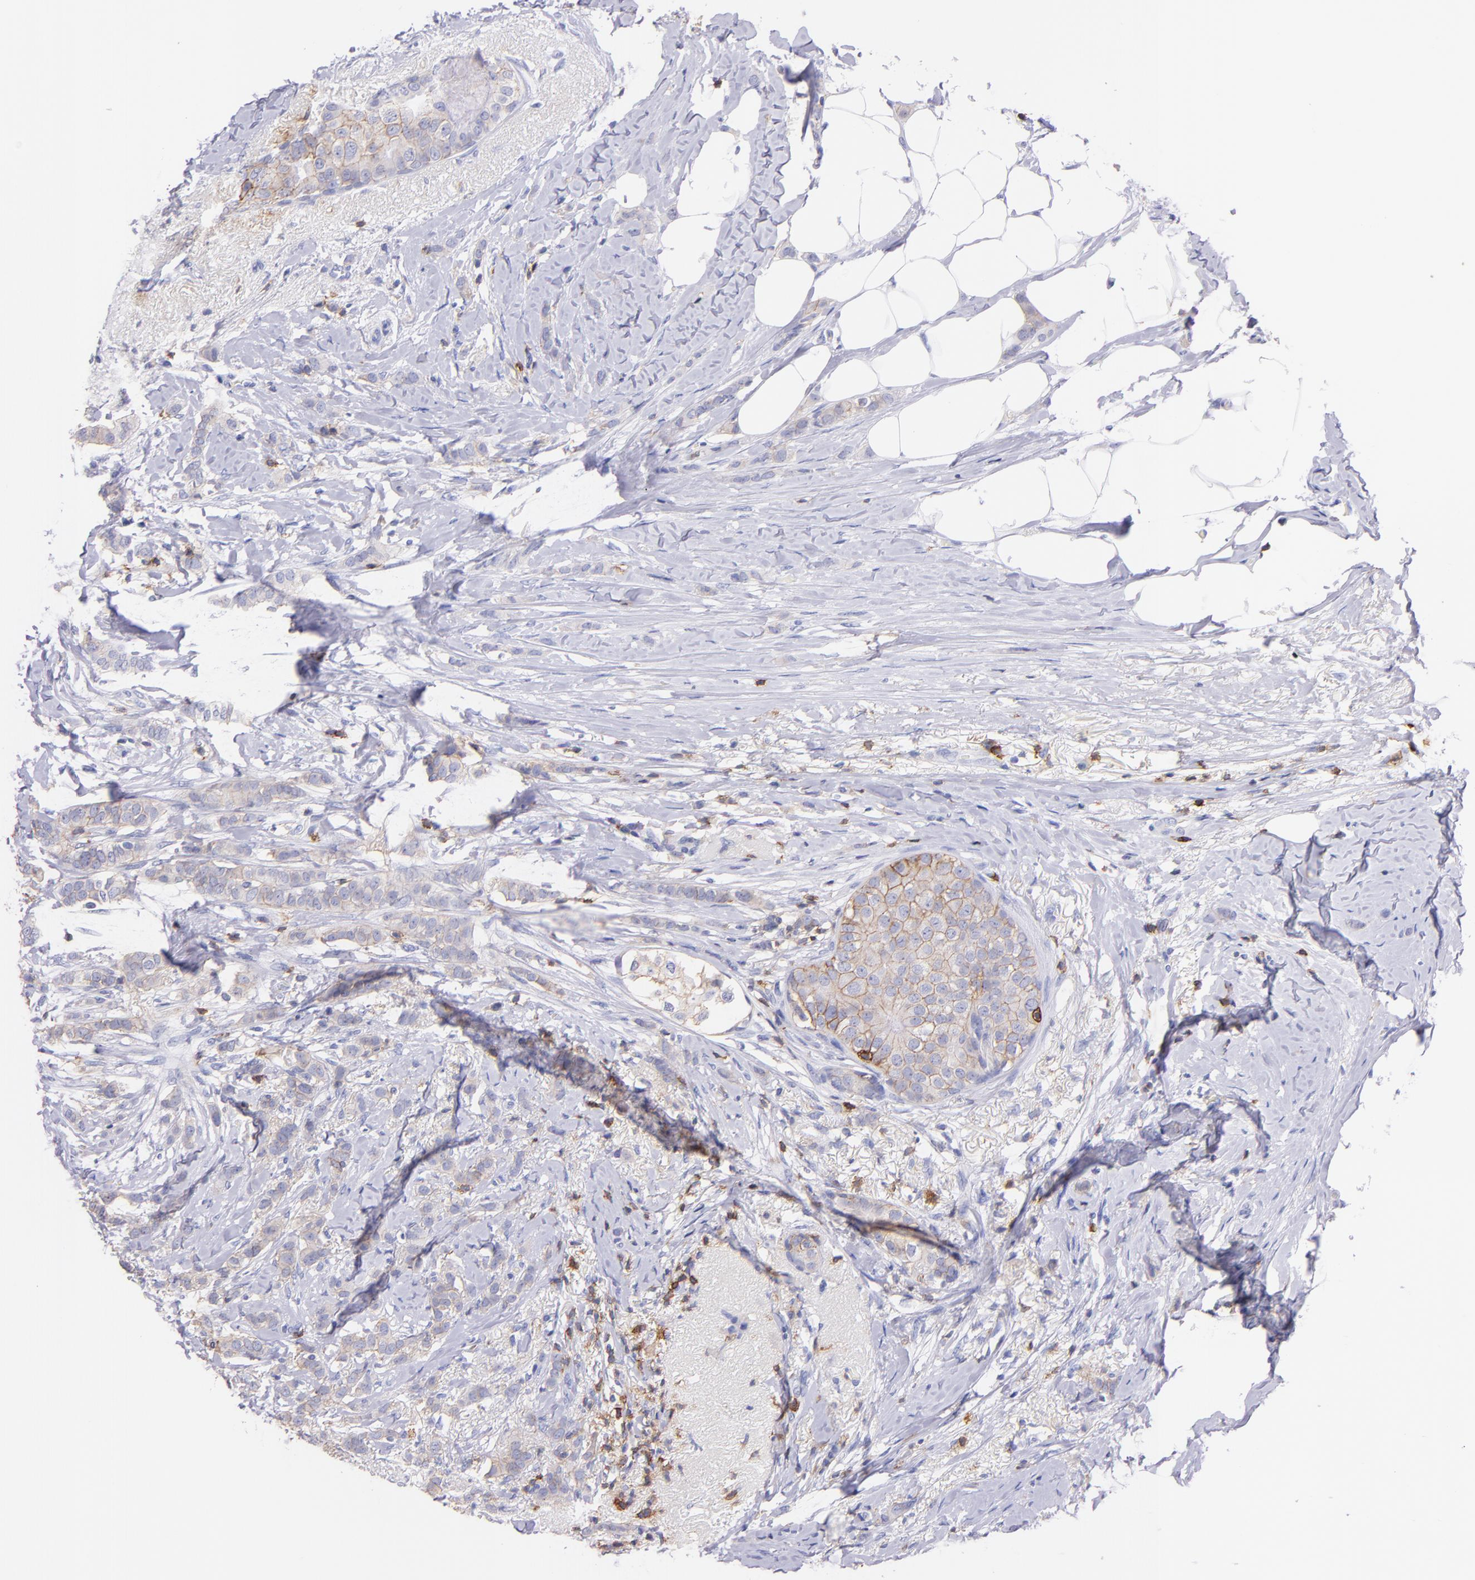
{"staining": {"intensity": "weak", "quantity": "<25%", "location": "cytoplasmic/membranous"}, "tissue": "breast cancer", "cell_type": "Tumor cells", "image_type": "cancer", "snomed": [{"axis": "morphology", "description": "Lobular carcinoma"}, {"axis": "topography", "description": "Breast"}], "caption": "There is no significant positivity in tumor cells of lobular carcinoma (breast).", "gene": "SPN", "patient": {"sex": "female", "age": 55}}